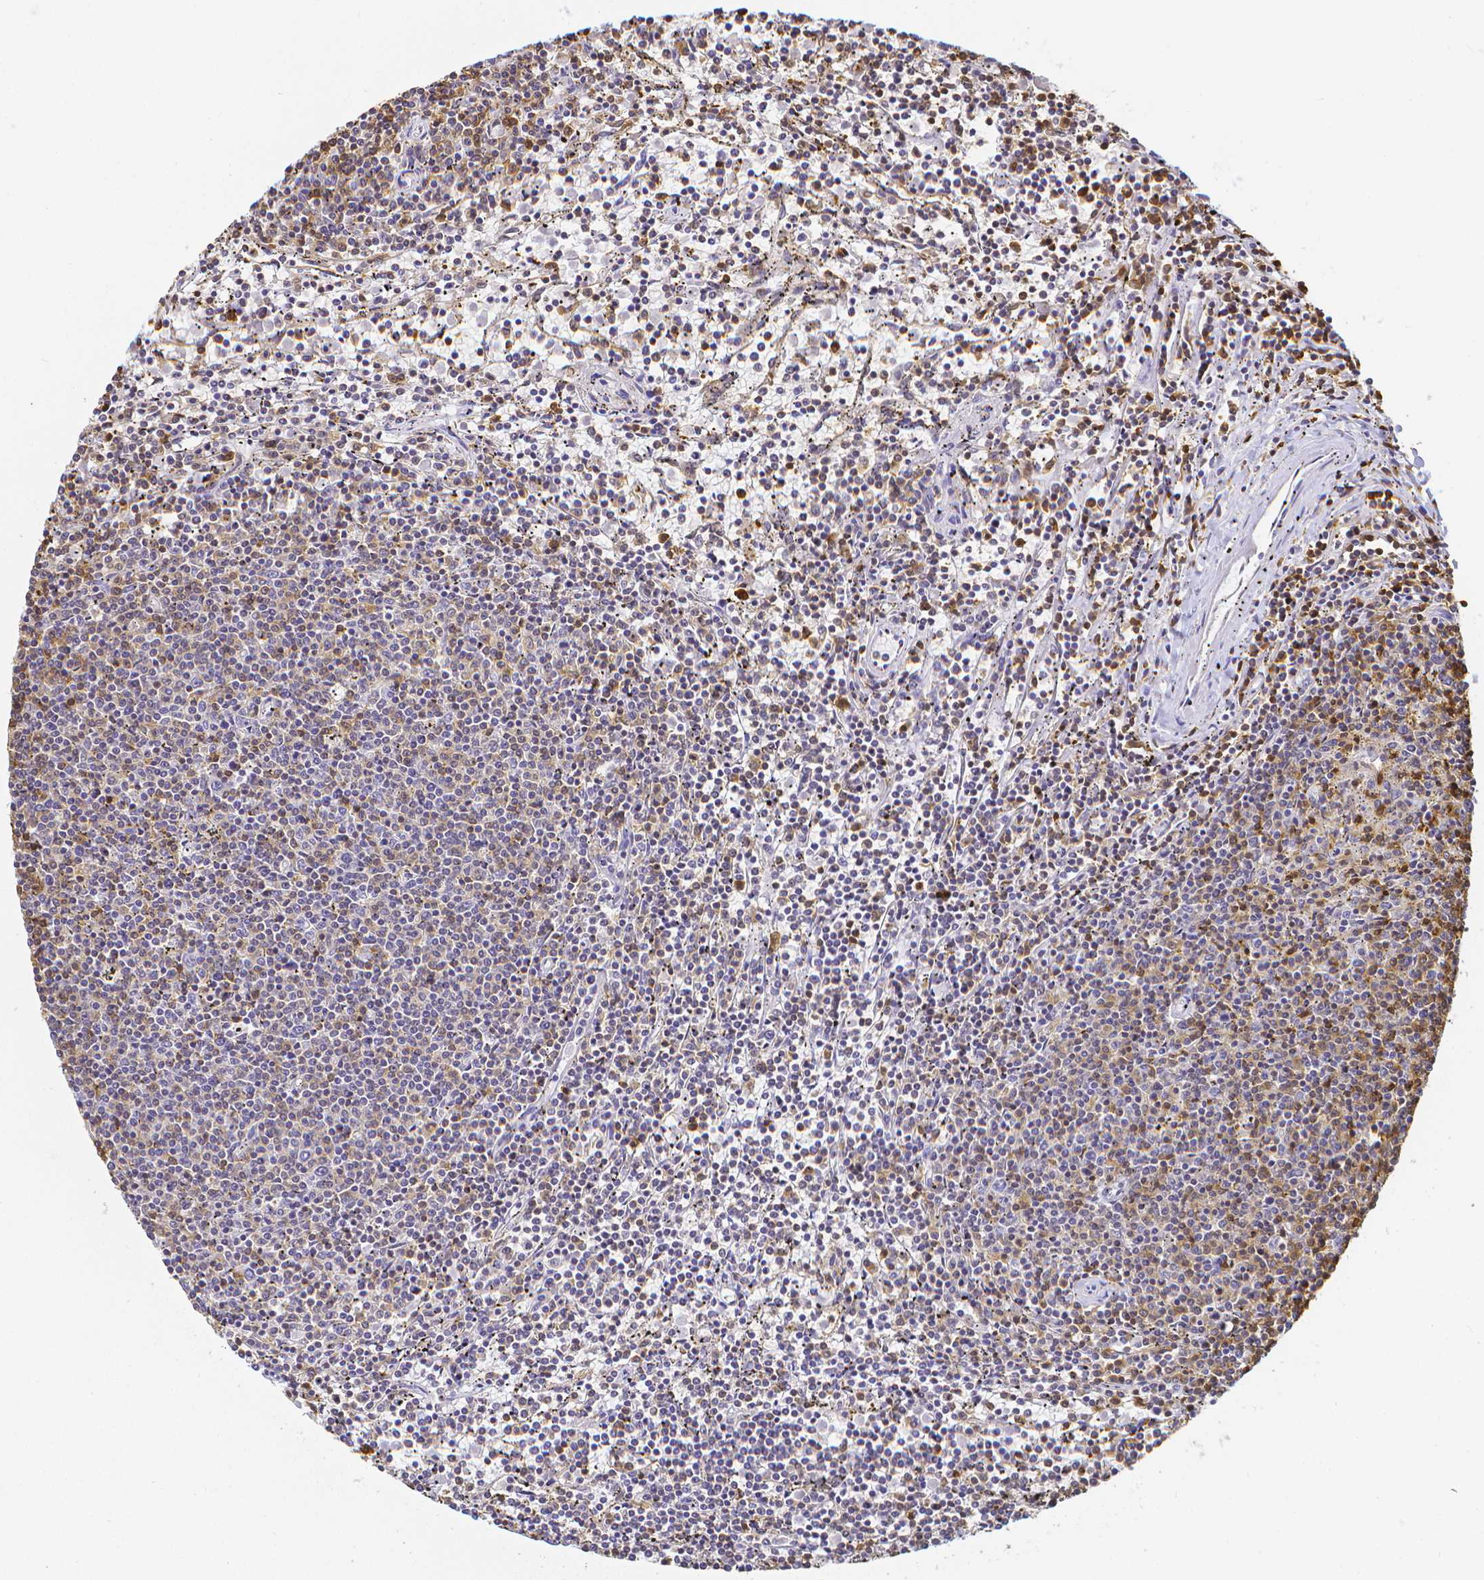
{"staining": {"intensity": "weak", "quantity": "<25%", "location": "cytoplasmic/membranous"}, "tissue": "lymphoma", "cell_type": "Tumor cells", "image_type": "cancer", "snomed": [{"axis": "morphology", "description": "Malignant lymphoma, non-Hodgkin's type, Low grade"}, {"axis": "topography", "description": "Spleen"}], "caption": "This micrograph is of lymphoma stained with immunohistochemistry to label a protein in brown with the nuclei are counter-stained blue. There is no staining in tumor cells.", "gene": "COTL1", "patient": {"sex": "female", "age": 50}}